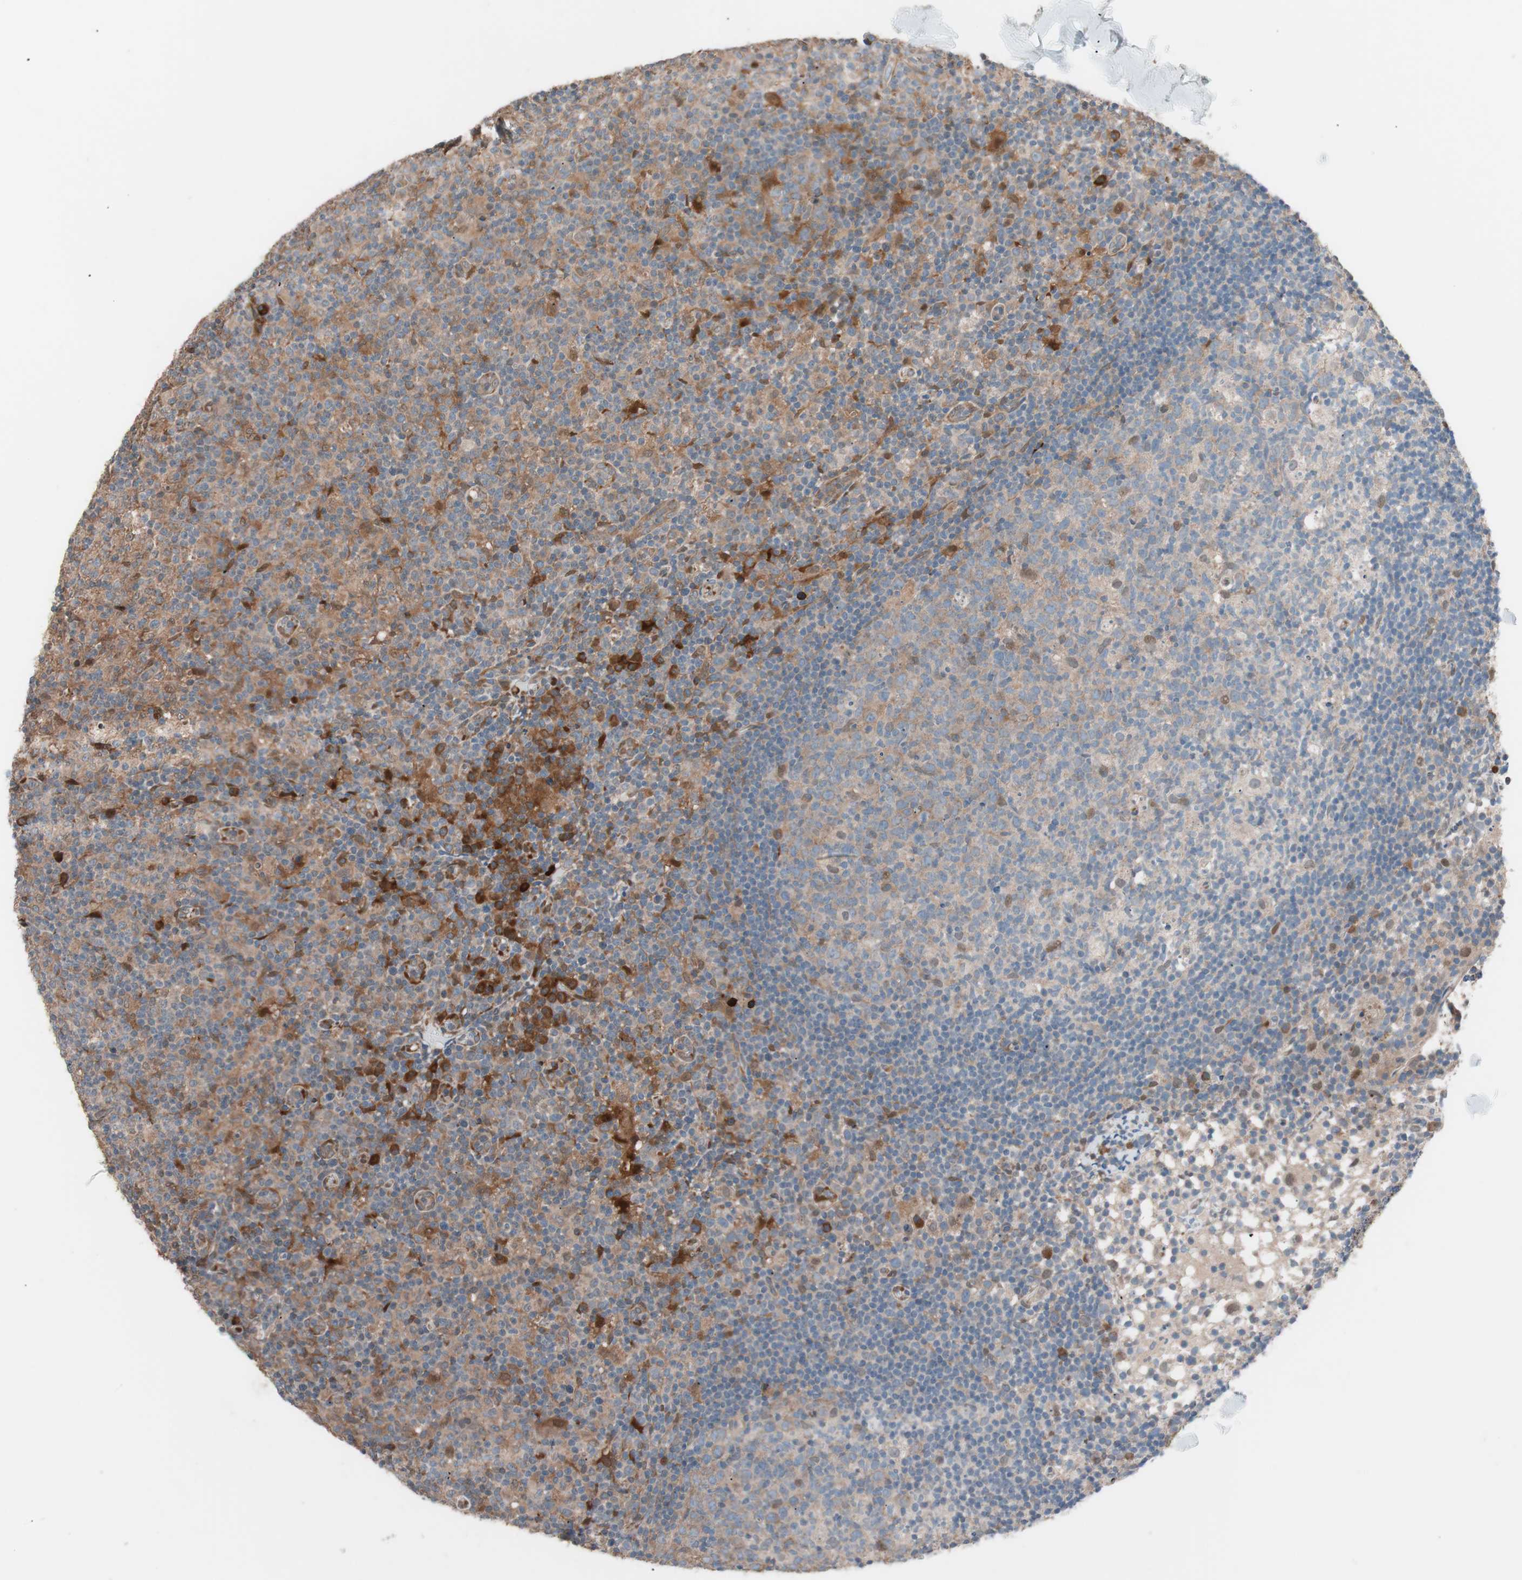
{"staining": {"intensity": "moderate", "quantity": ">75%", "location": "cytoplasmic/membranous"}, "tissue": "lymph node", "cell_type": "Germinal center cells", "image_type": "normal", "snomed": [{"axis": "morphology", "description": "Normal tissue, NOS"}, {"axis": "morphology", "description": "Inflammation, NOS"}, {"axis": "topography", "description": "Lymph node"}], "caption": "Benign lymph node exhibits moderate cytoplasmic/membranous staining in approximately >75% of germinal center cells.", "gene": "FAAH", "patient": {"sex": "male", "age": 55}}